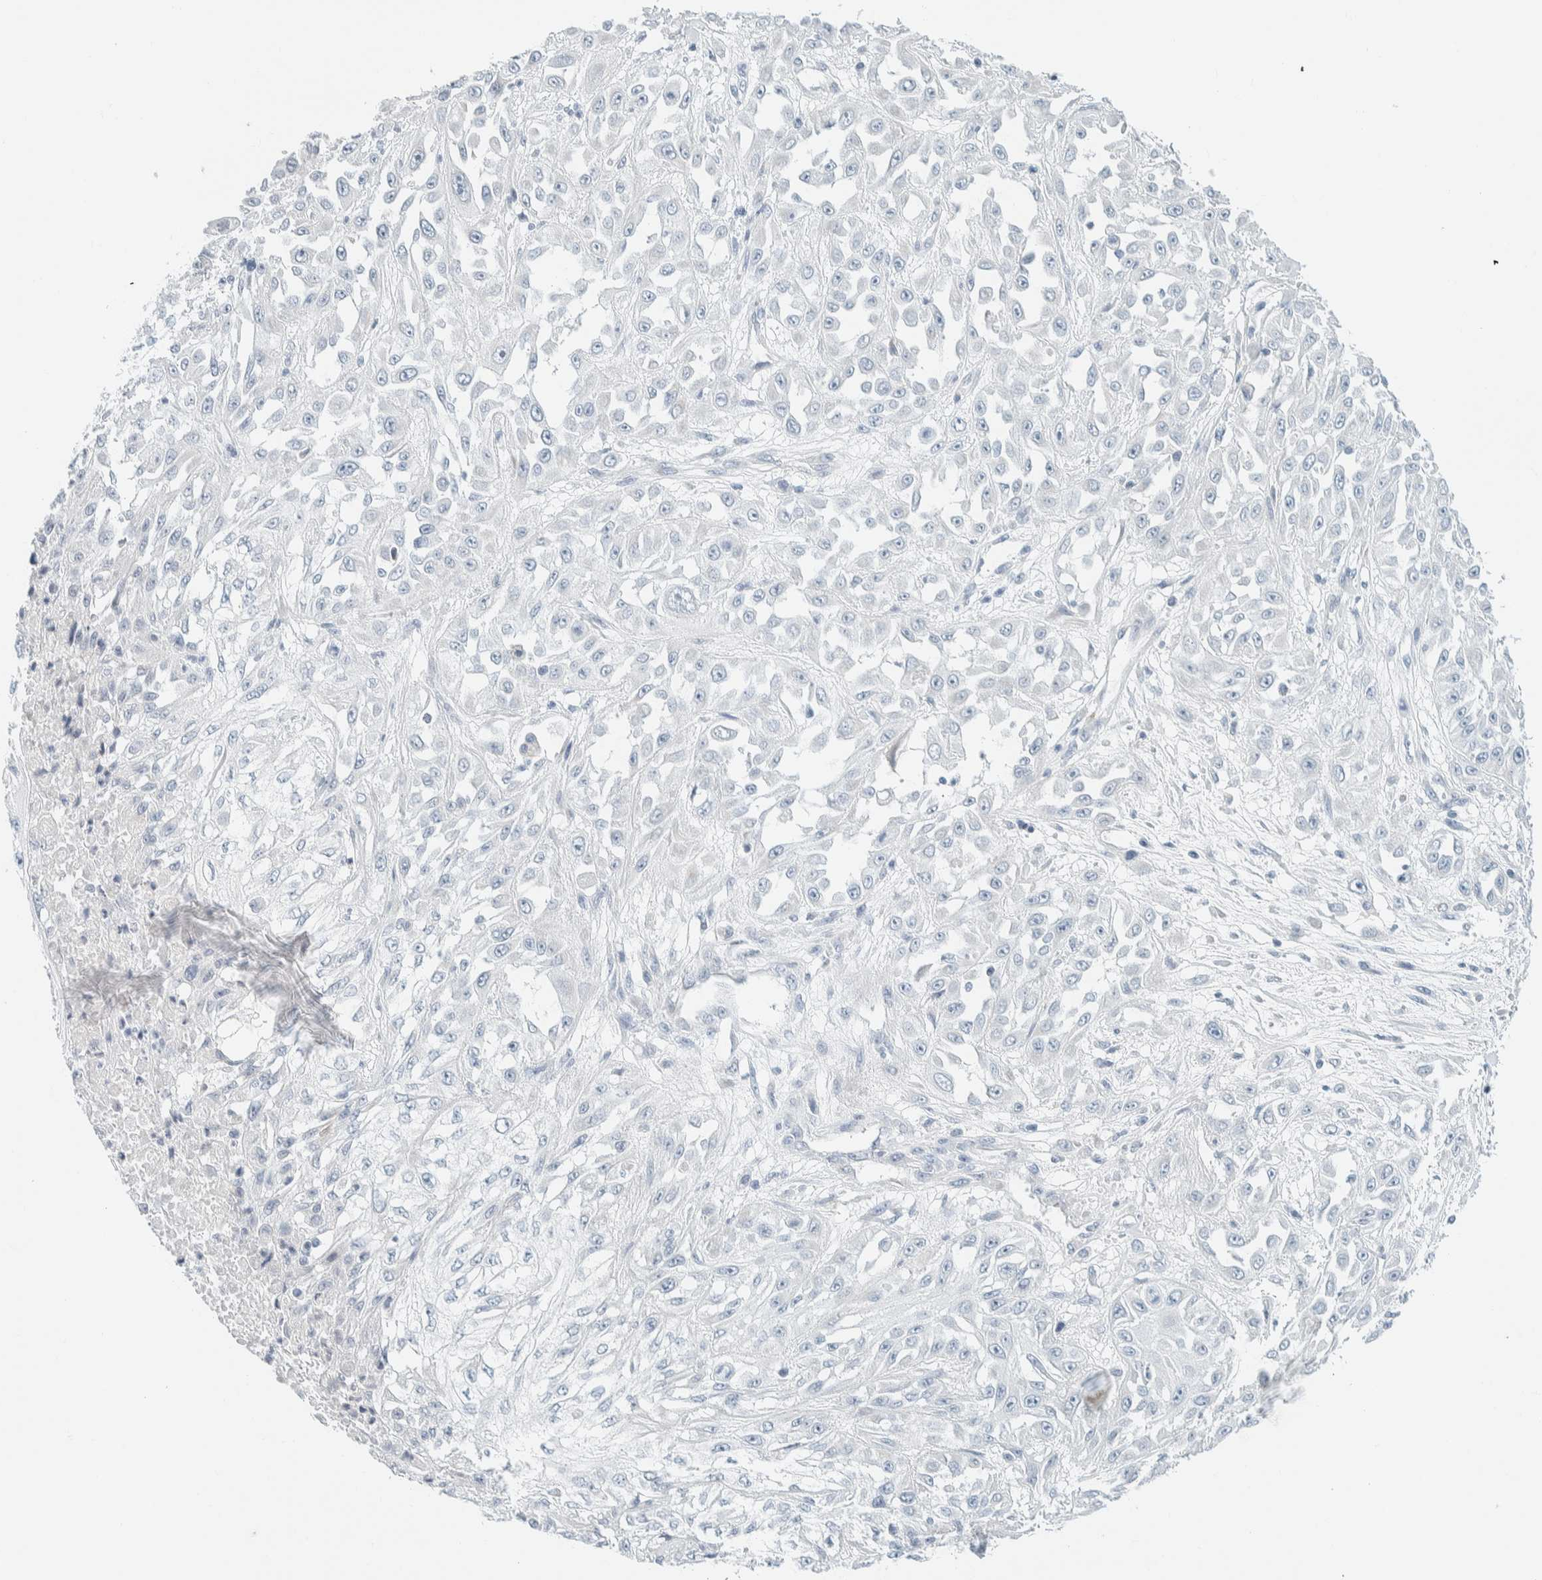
{"staining": {"intensity": "negative", "quantity": "none", "location": "none"}, "tissue": "skin cancer", "cell_type": "Tumor cells", "image_type": "cancer", "snomed": [{"axis": "morphology", "description": "Squamous cell carcinoma, NOS"}, {"axis": "morphology", "description": "Squamous cell carcinoma, metastatic, NOS"}, {"axis": "topography", "description": "Skin"}, {"axis": "topography", "description": "Lymph node"}], "caption": "Human skin metastatic squamous cell carcinoma stained for a protein using immunohistochemistry shows no positivity in tumor cells.", "gene": "ARHGAP27", "patient": {"sex": "male", "age": 75}}